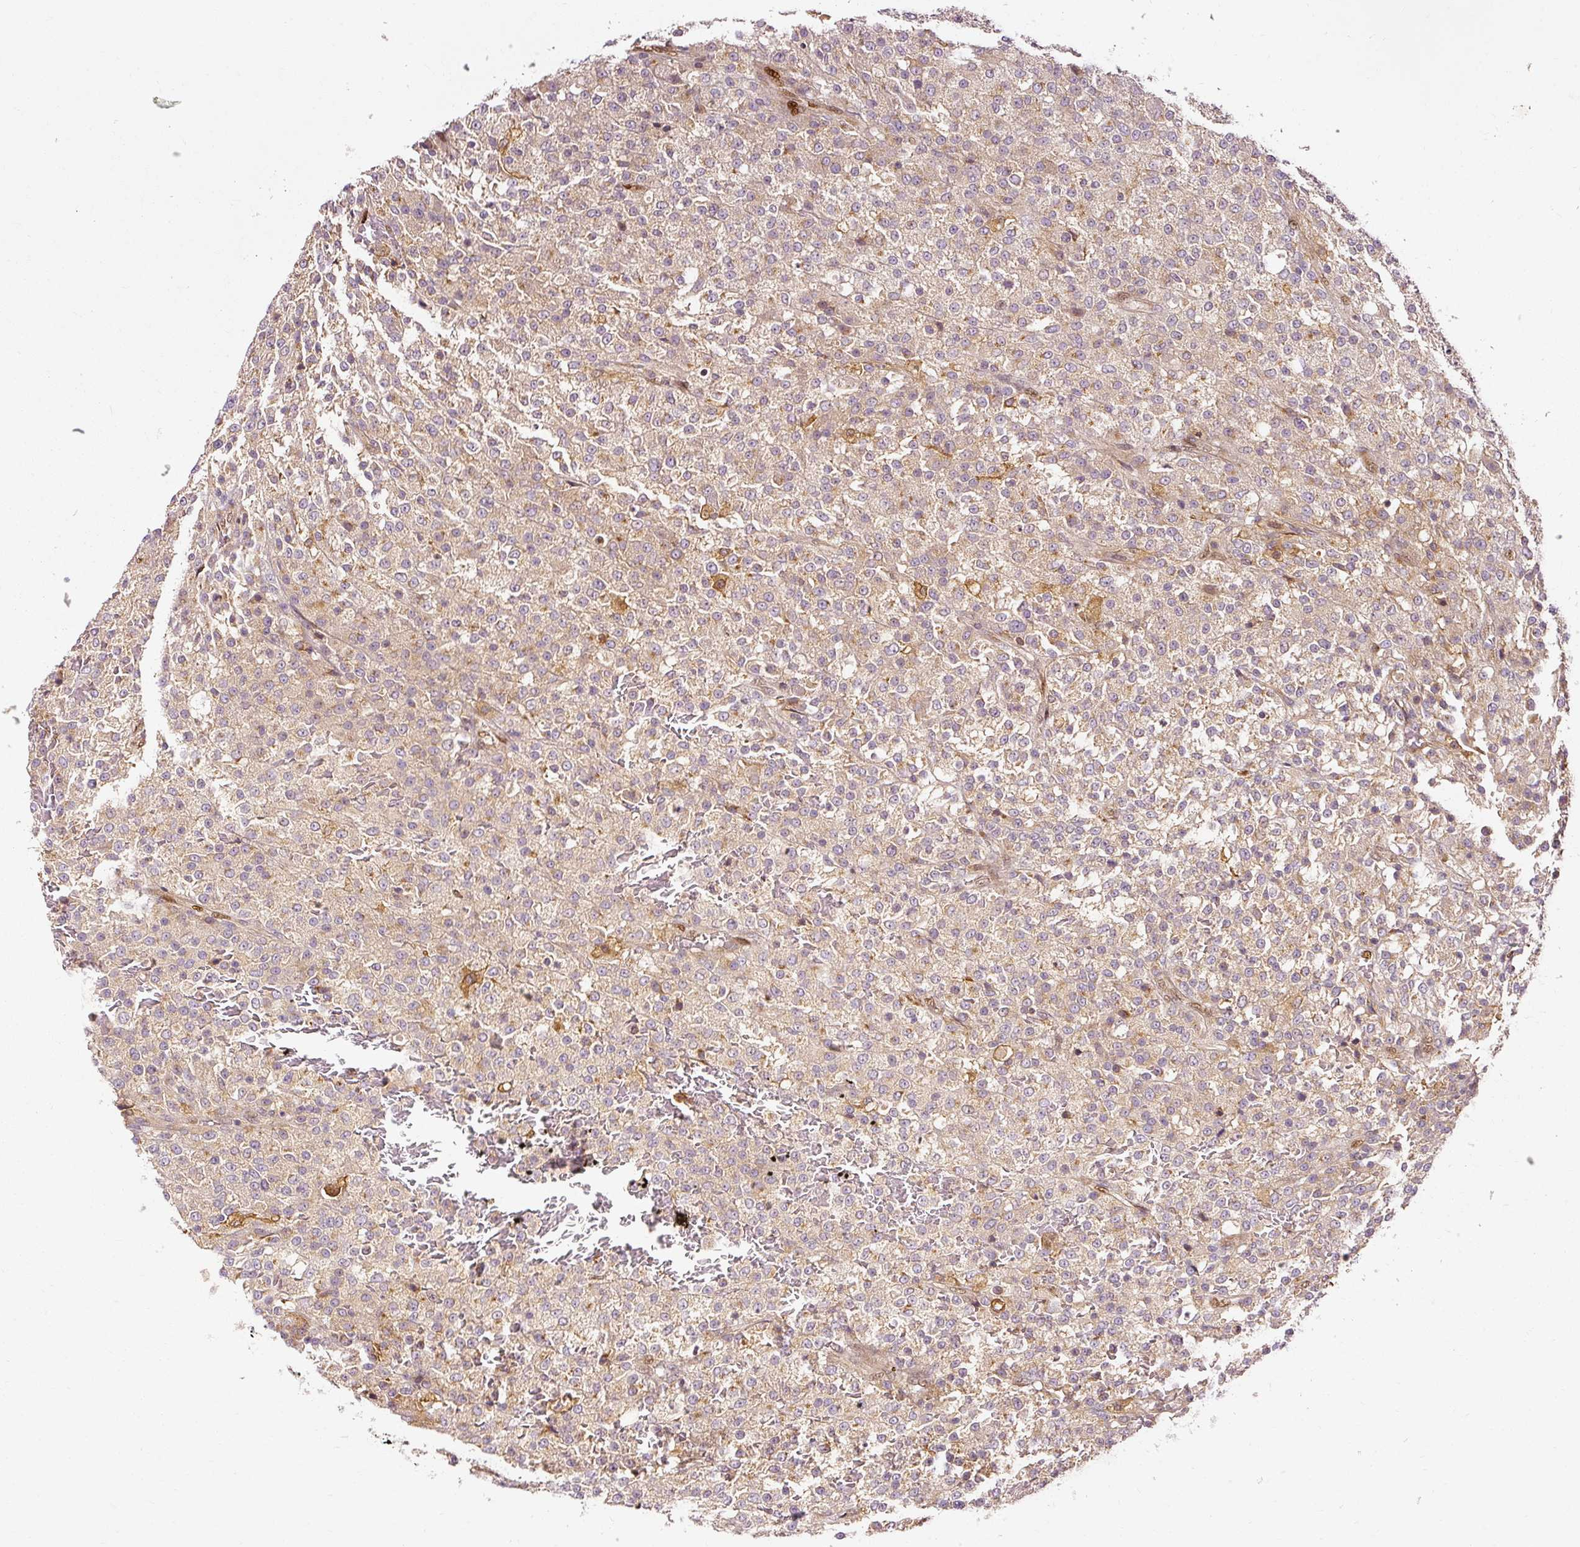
{"staining": {"intensity": "moderate", "quantity": ">75%", "location": "cytoplasmic/membranous"}, "tissue": "testis cancer", "cell_type": "Tumor cells", "image_type": "cancer", "snomed": [{"axis": "morphology", "description": "Seminoma, NOS"}, {"axis": "topography", "description": "Testis"}], "caption": "Immunohistochemical staining of testis seminoma reveals medium levels of moderate cytoplasmic/membranous expression in approximately >75% of tumor cells.", "gene": "NAPA", "patient": {"sex": "male", "age": 59}}